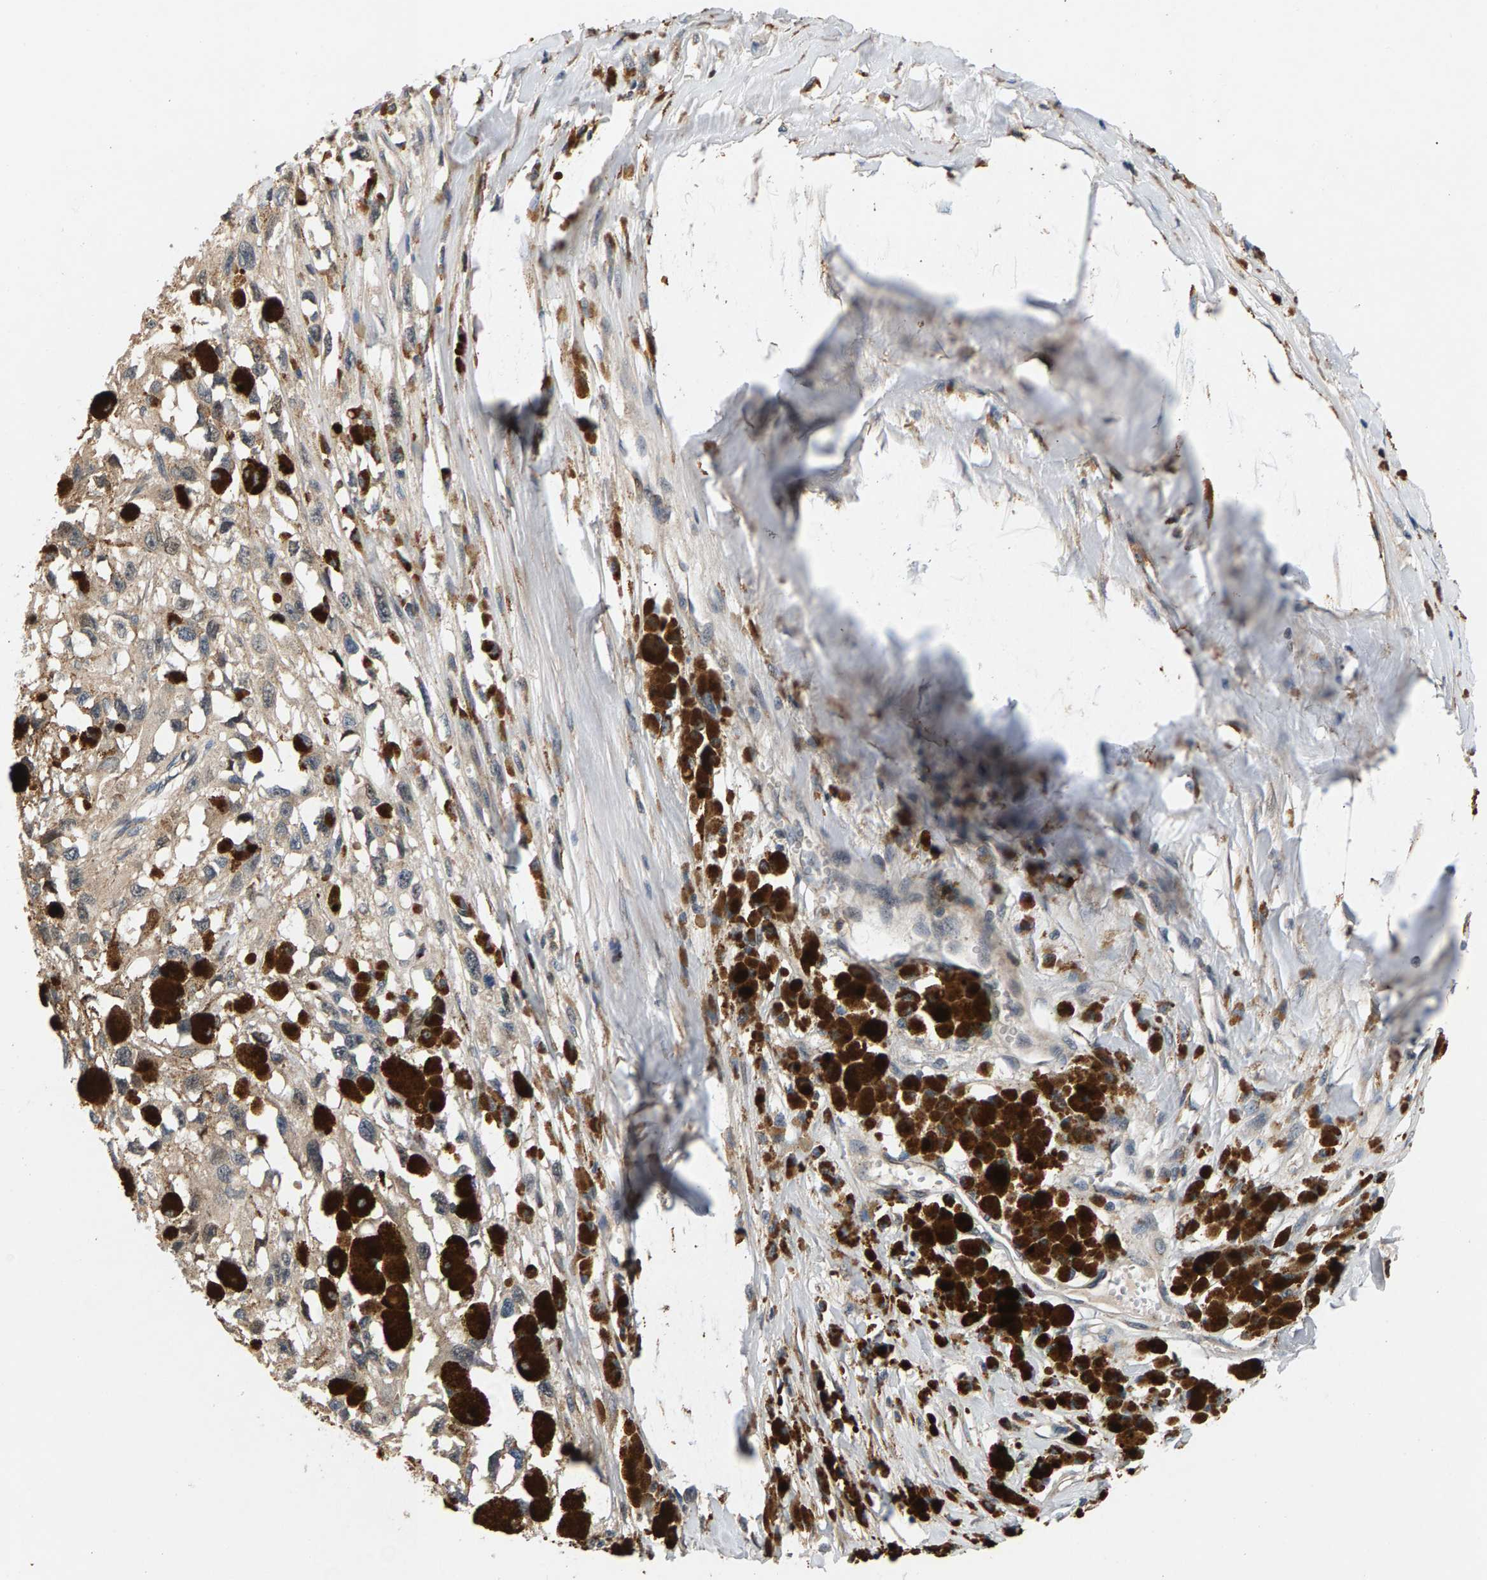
{"staining": {"intensity": "weak", "quantity": "<25%", "location": "cytoplasmic/membranous"}, "tissue": "melanoma", "cell_type": "Tumor cells", "image_type": "cancer", "snomed": [{"axis": "morphology", "description": "Malignant melanoma, Metastatic site"}, {"axis": "topography", "description": "Lymph node"}], "caption": "This is a photomicrograph of immunohistochemistry (IHC) staining of melanoma, which shows no staining in tumor cells.", "gene": "FAM78A", "patient": {"sex": "male", "age": 59}}